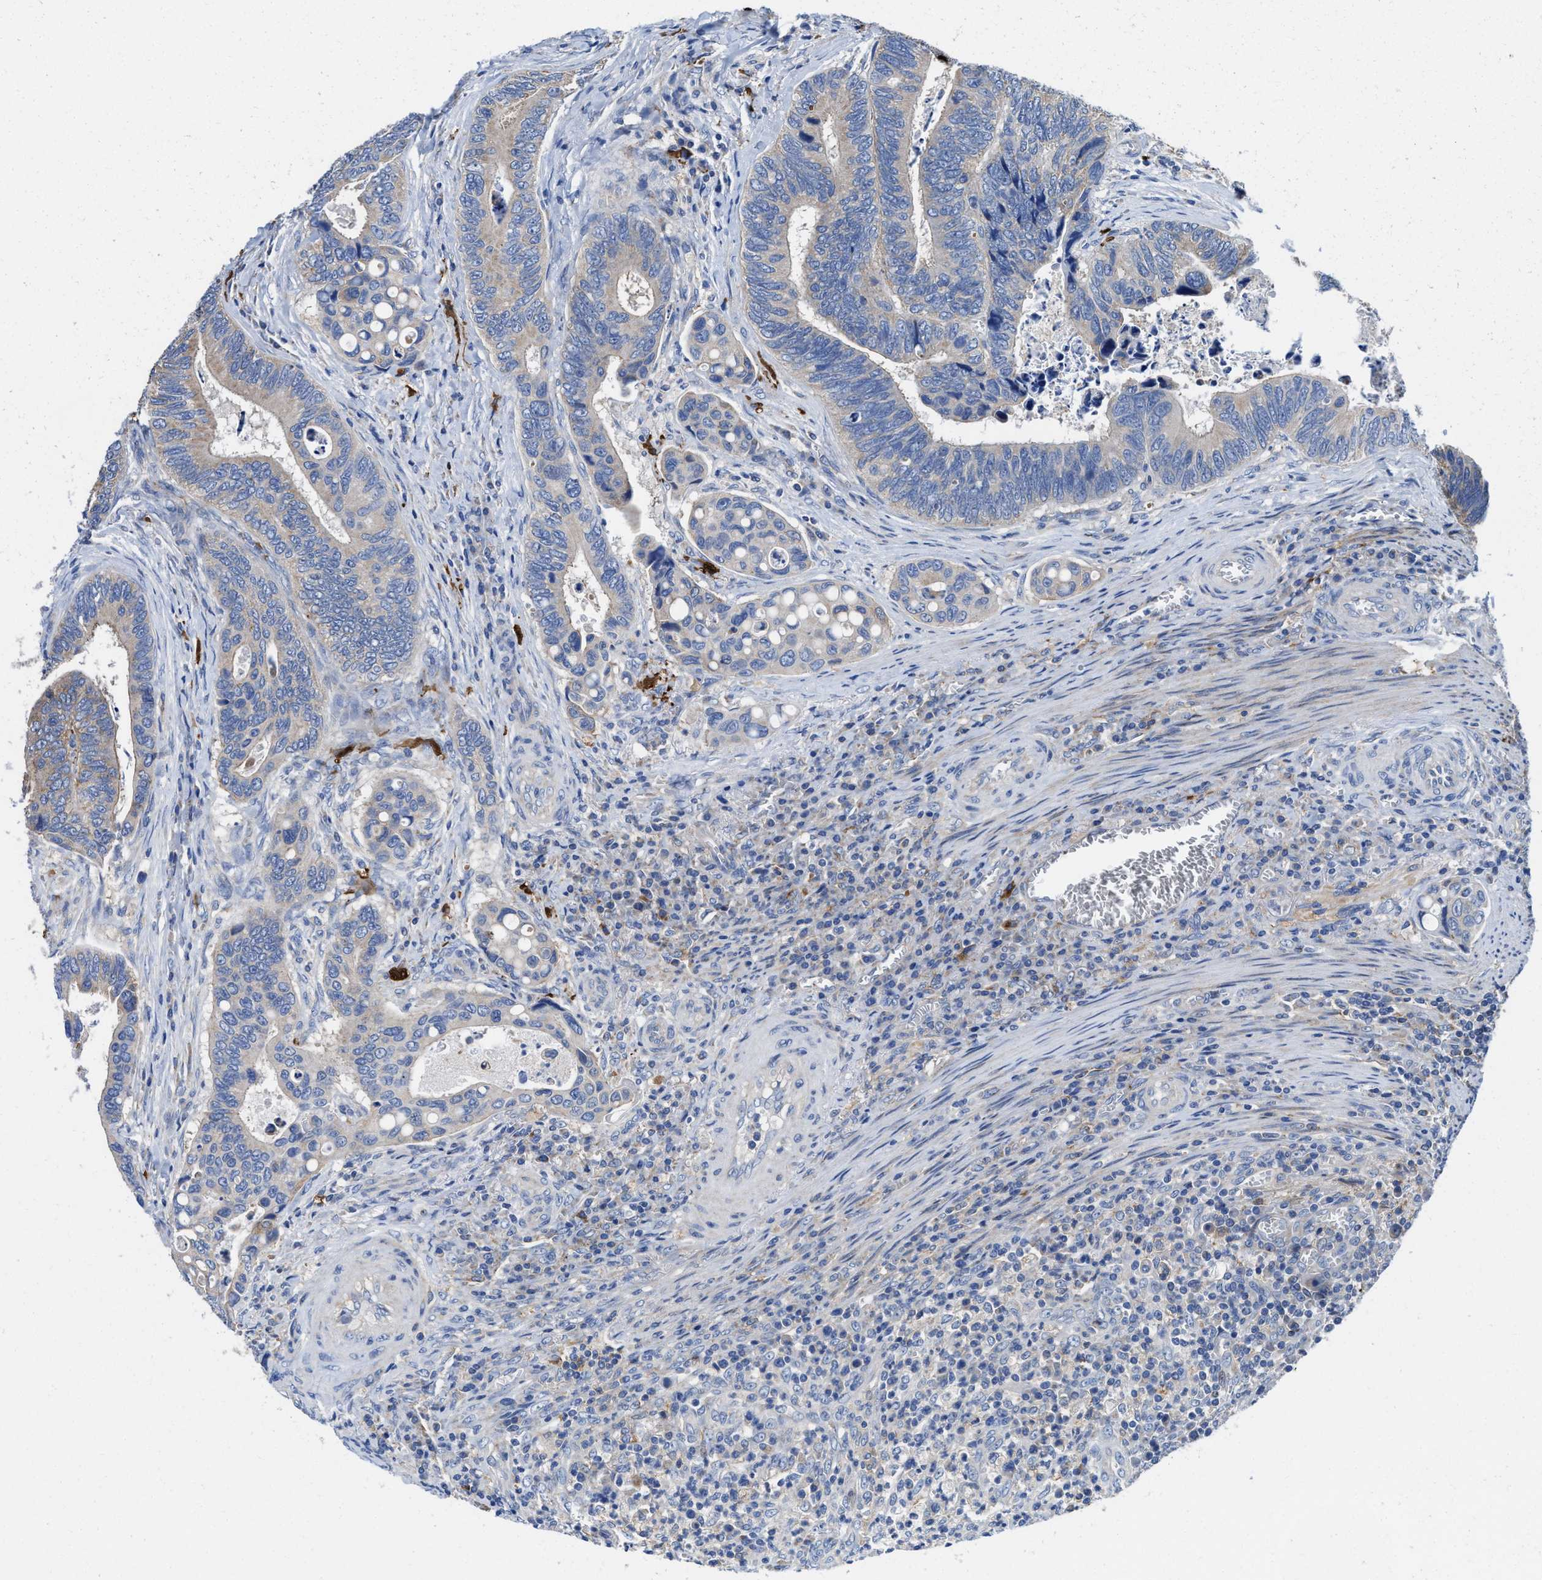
{"staining": {"intensity": "weak", "quantity": "<25%", "location": "cytoplasmic/membranous"}, "tissue": "colorectal cancer", "cell_type": "Tumor cells", "image_type": "cancer", "snomed": [{"axis": "morphology", "description": "Inflammation, NOS"}, {"axis": "morphology", "description": "Adenocarcinoma, NOS"}, {"axis": "topography", "description": "Colon"}], "caption": "Human adenocarcinoma (colorectal) stained for a protein using immunohistochemistry shows no staining in tumor cells.", "gene": "TMEM30A", "patient": {"sex": "male", "age": 72}}